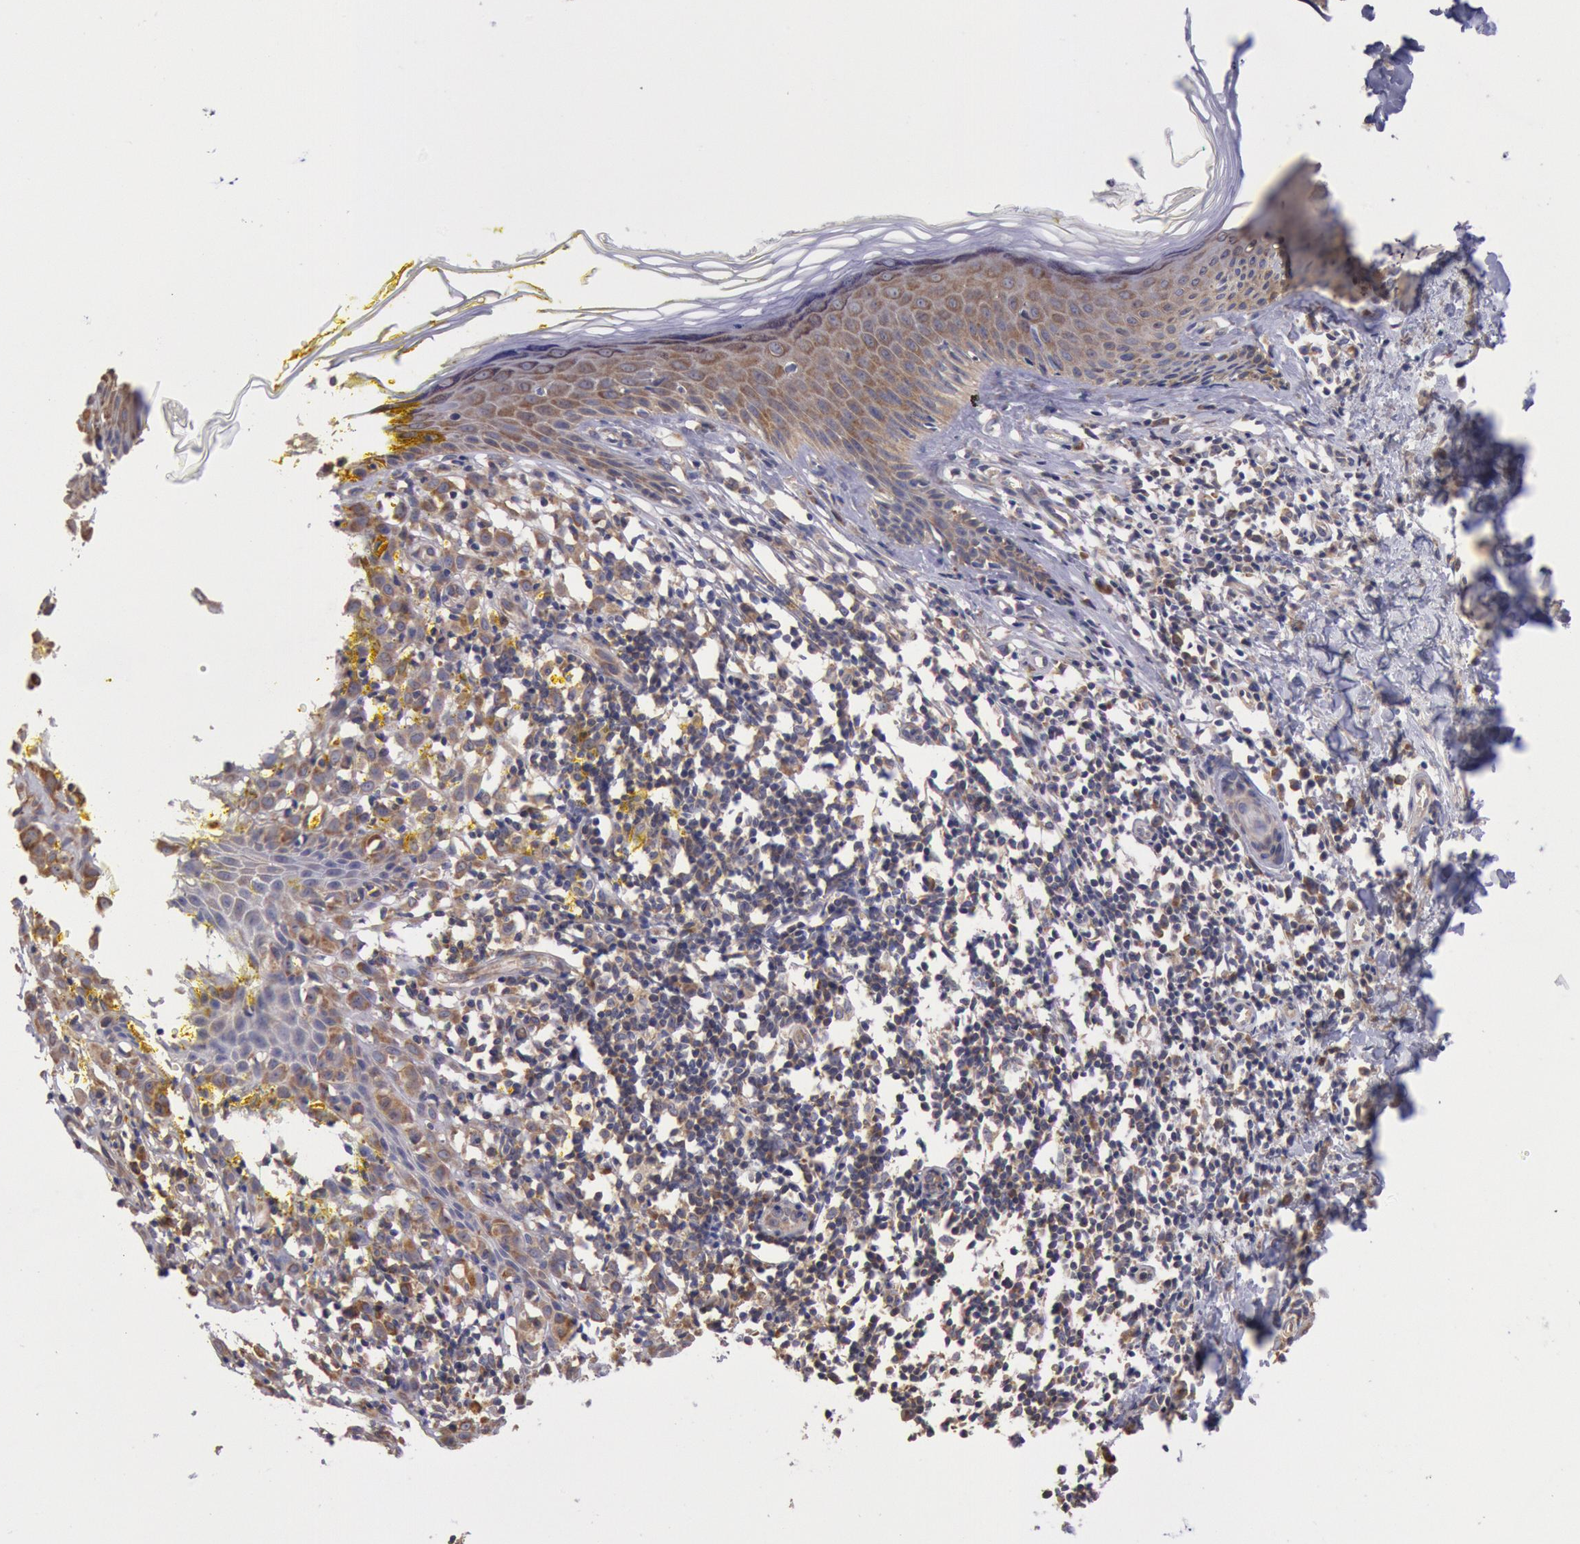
{"staining": {"intensity": "moderate", "quantity": ">75%", "location": "cytoplasmic/membranous"}, "tissue": "melanoma", "cell_type": "Tumor cells", "image_type": "cancer", "snomed": [{"axis": "morphology", "description": "Malignant melanoma, NOS"}, {"axis": "topography", "description": "Skin"}], "caption": "The immunohistochemical stain shows moderate cytoplasmic/membranous staining in tumor cells of malignant melanoma tissue.", "gene": "DRG1", "patient": {"sex": "female", "age": 52}}